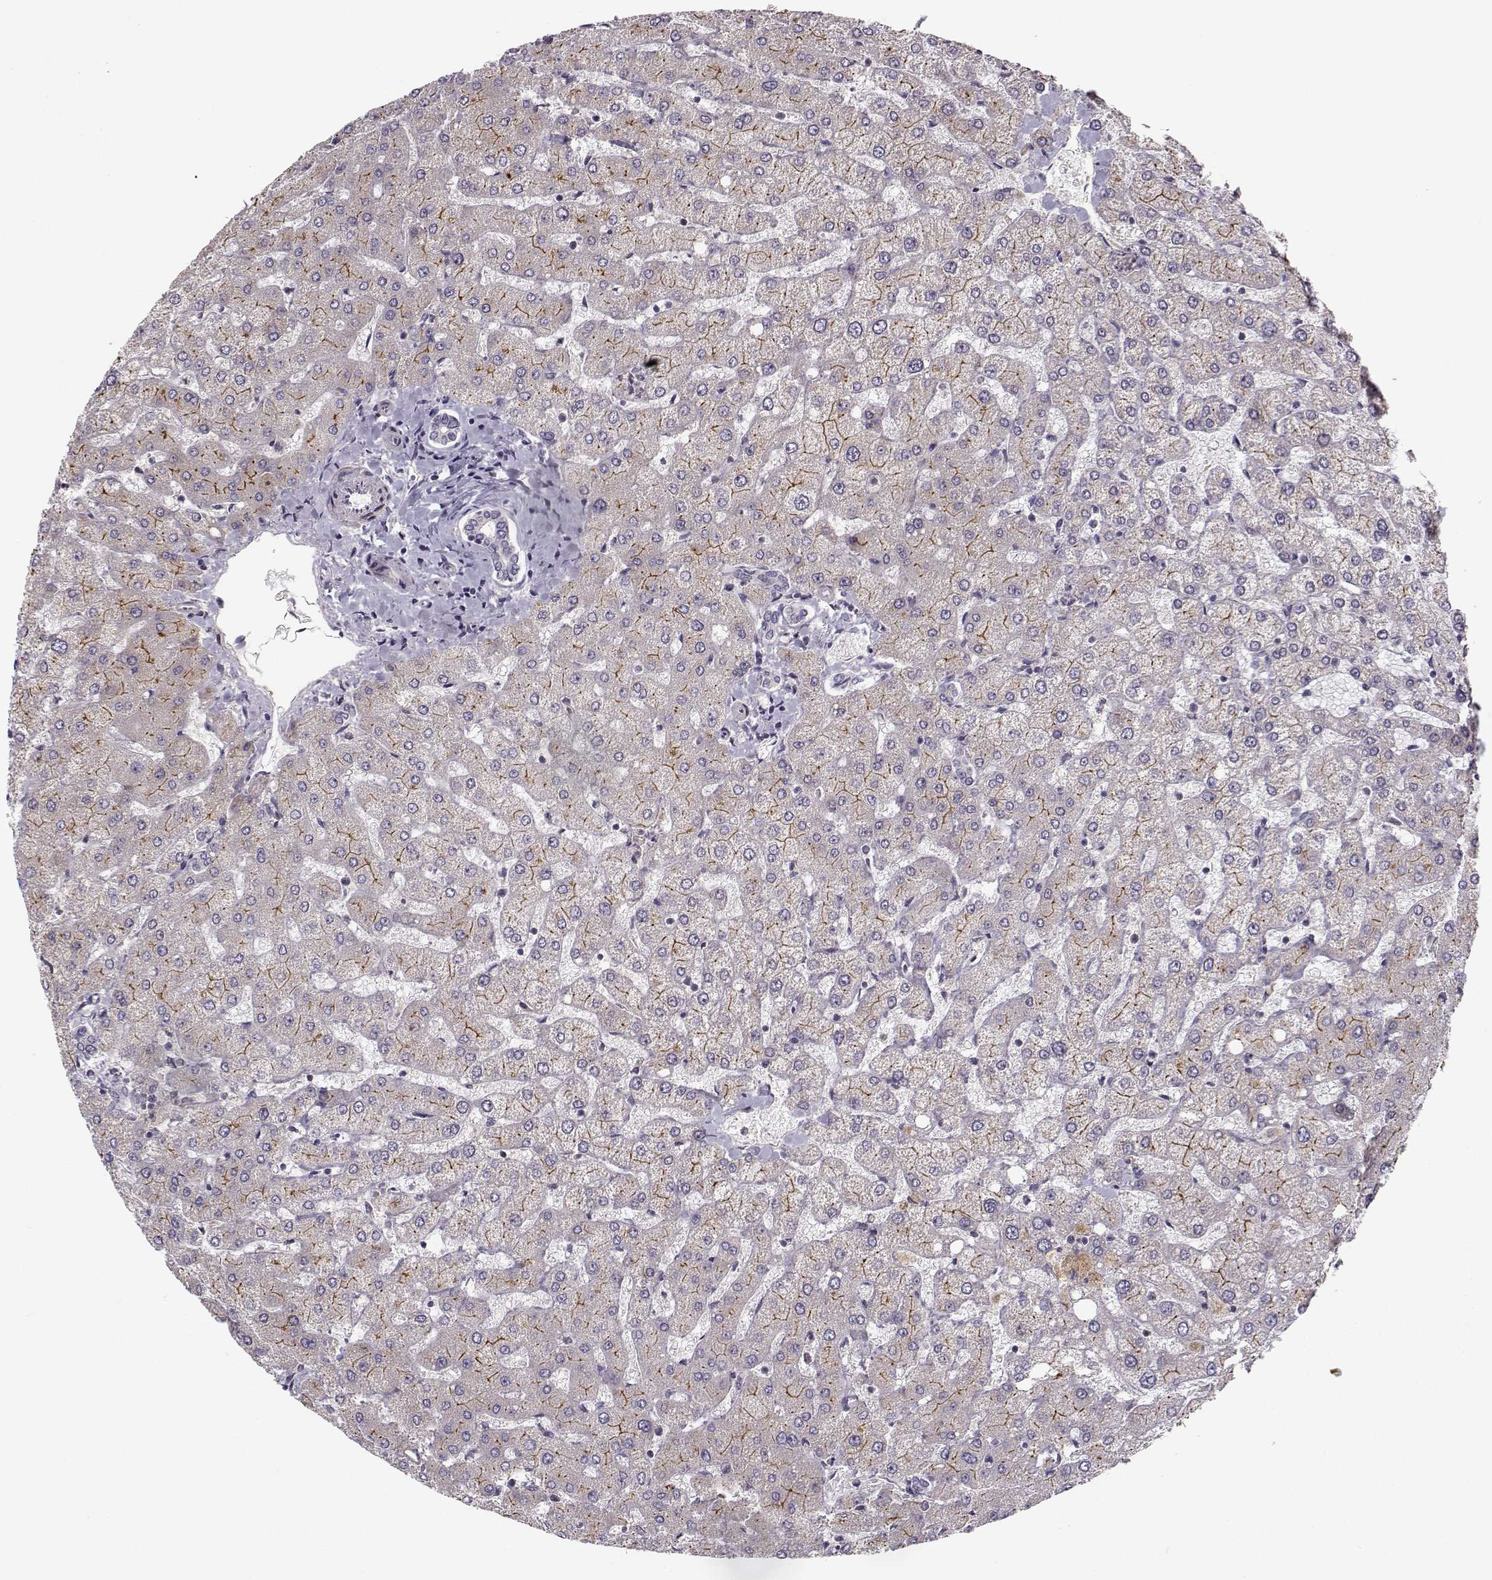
{"staining": {"intensity": "negative", "quantity": "none", "location": "none"}, "tissue": "liver", "cell_type": "Cholangiocytes", "image_type": "normal", "snomed": [{"axis": "morphology", "description": "Normal tissue, NOS"}, {"axis": "topography", "description": "Liver"}], "caption": "IHC image of normal liver stained for a protein (brown), which exhibits no expression in cholangiocytes.", "gene": "ENTPD8", "patient": {"sex": "female", "age": 54}}